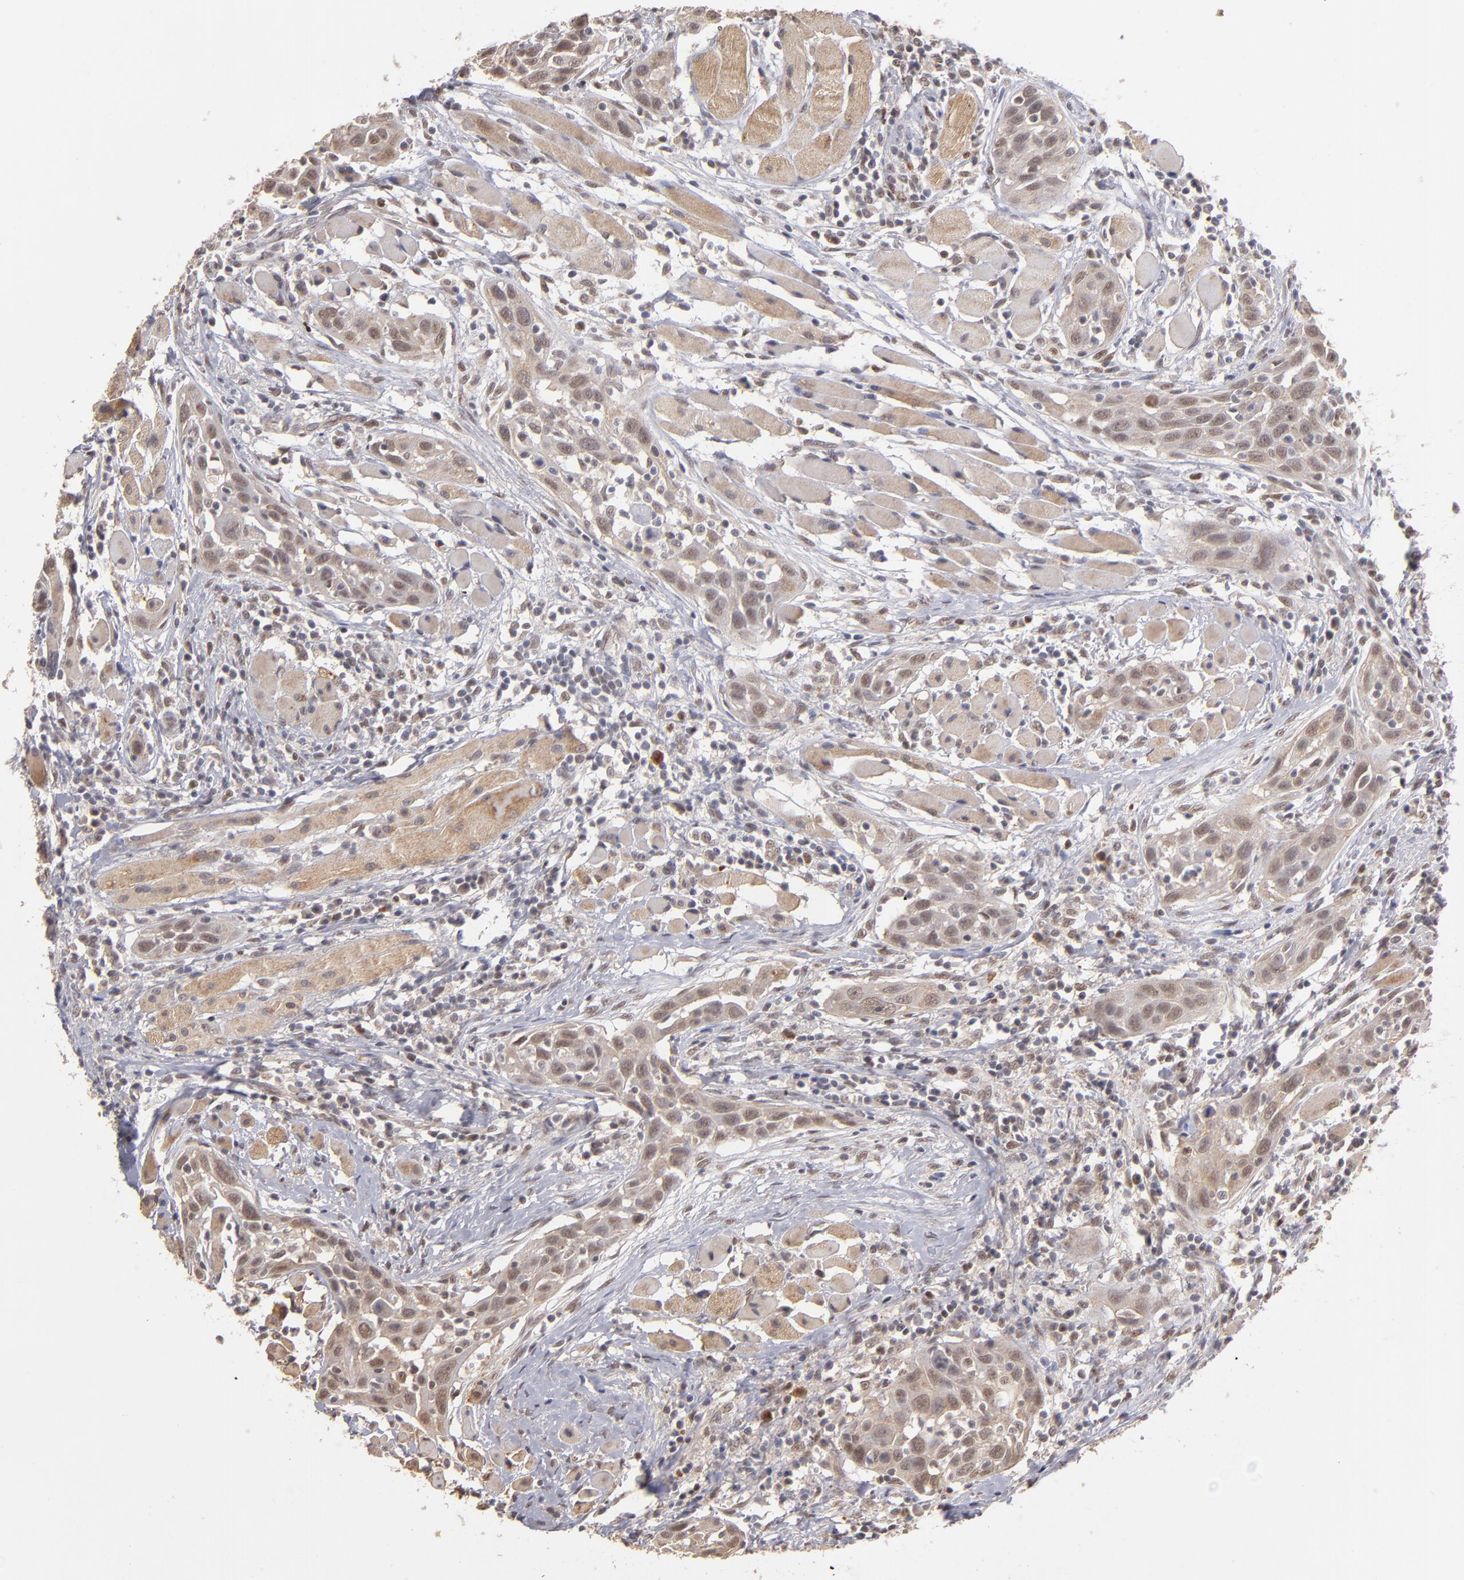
{"staining": {"intensity": "weak", "quantity": ">75%", "location": "cytoplasmic/membranous,nuclear"}, "tissue": "head and neck cancer", "cell_type": "Tumor cells", "image_type": "cancer", "snomed": [{"axis": "morphology", "description": "Squamous cell carcinoma, NOS"}, {"axis": "topography", "description": "Oral tissue"}, {"axis": "topography", "description": "Head-Neck"}], "caption": "This photomicrograph demonstrates head and neck cancer stained with IHC to label a protein in brown. The cytoplasmic/membranous and nuclear of tumor cells show weak positivity for the protein. Nuclei are counter-stained blue.", "gene": "NFE2", "patient": {"sex": "female", "age": 50}}